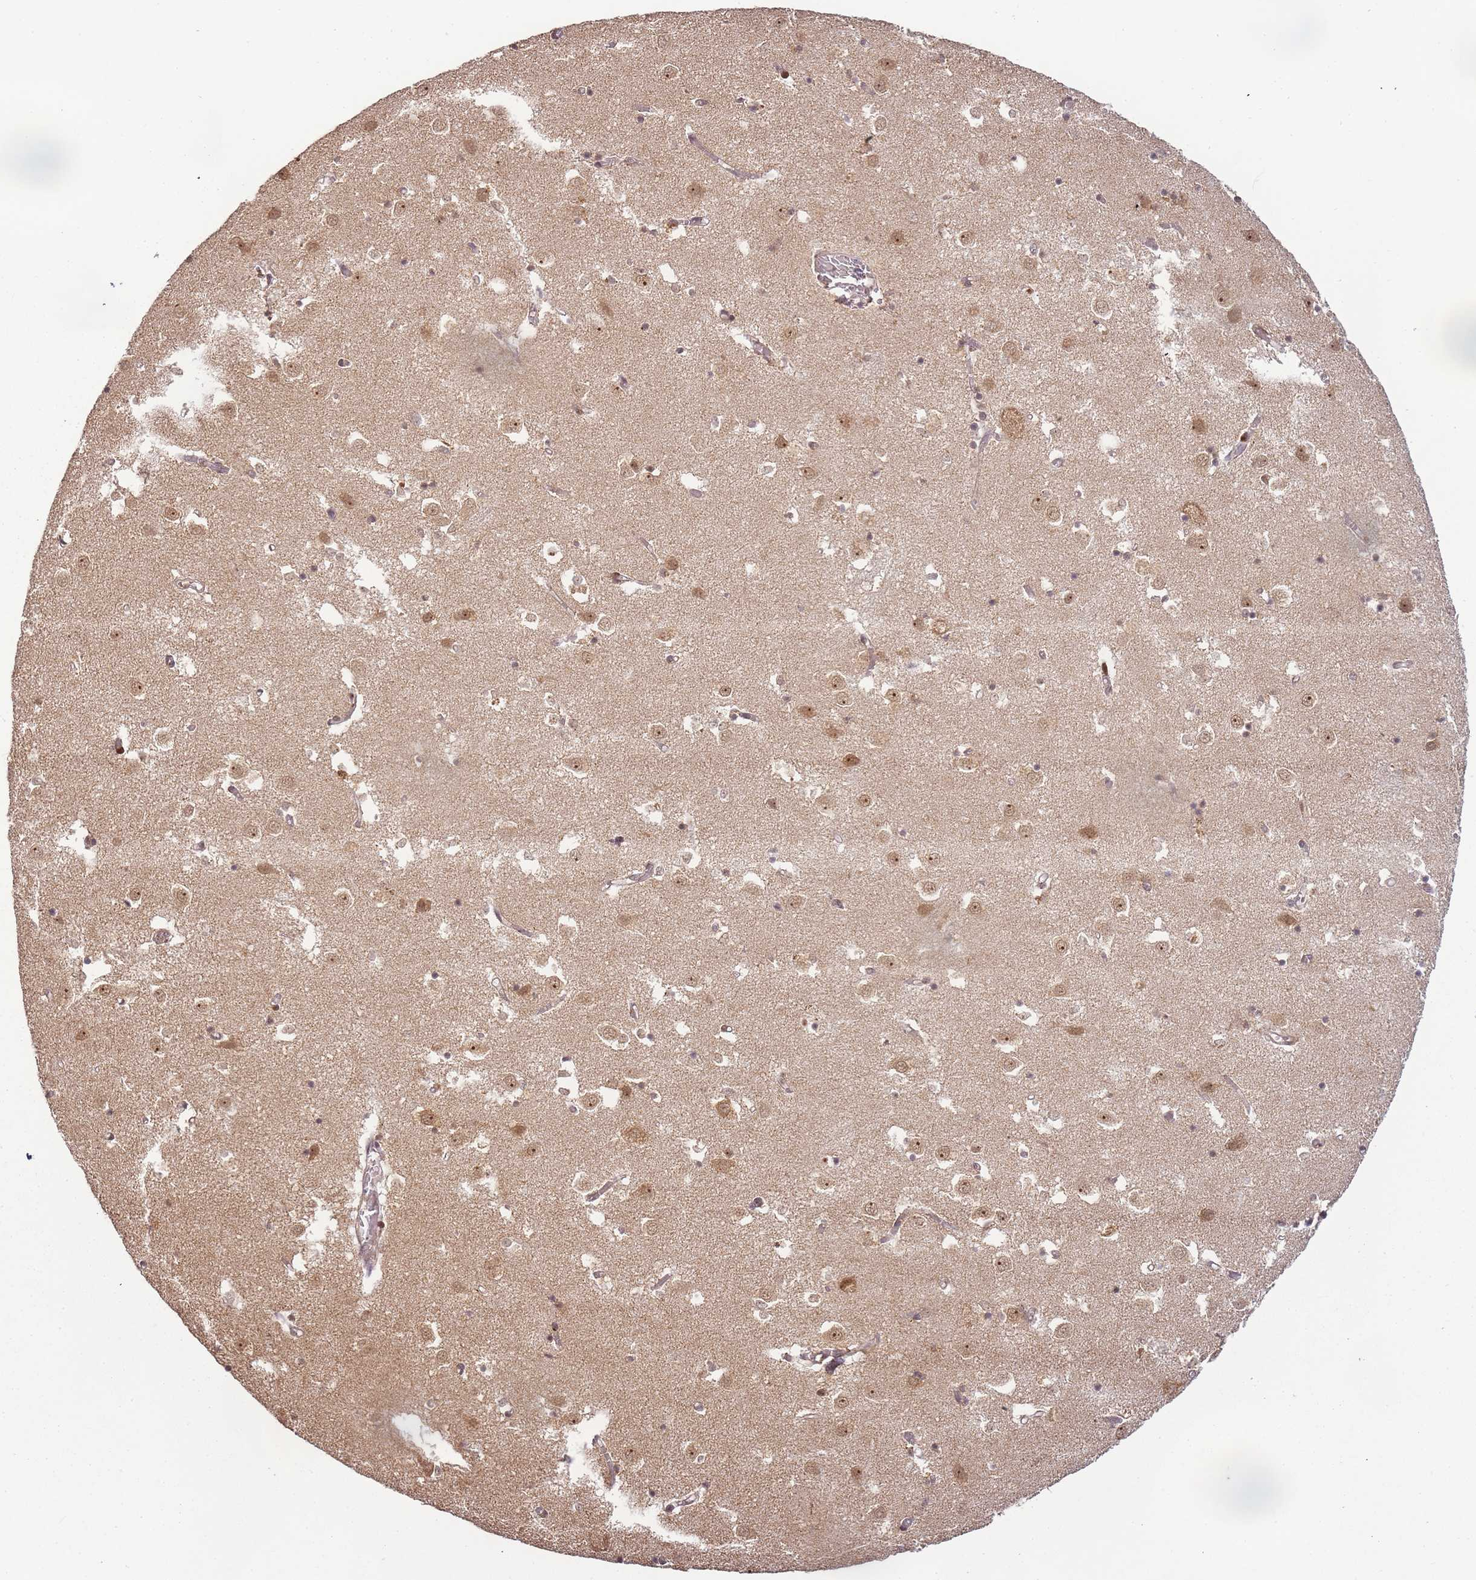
{"staining": {"intensity": "weak", "quantity": "25%-75%", "location": "cytoplasmic/membranous,nuclear"}, "tissue": "caudate", "cell_type": "Glial cells", "image_type": "normal", "snomed": [{"axis": "morphology", "description": "Normal tissue, NOS"}, {"axis": "topography", "description": "Lateral ventricle wall"}], "caption": "Approximately 25%-75% of glial cells in normal caudate reveal weak cytoplasmic/membranous,nuclear protein positivity as visualized by brown immunohistochemical staining.", "gene": "ZNF497", "patient": {"sex": "male", "age": 70}}